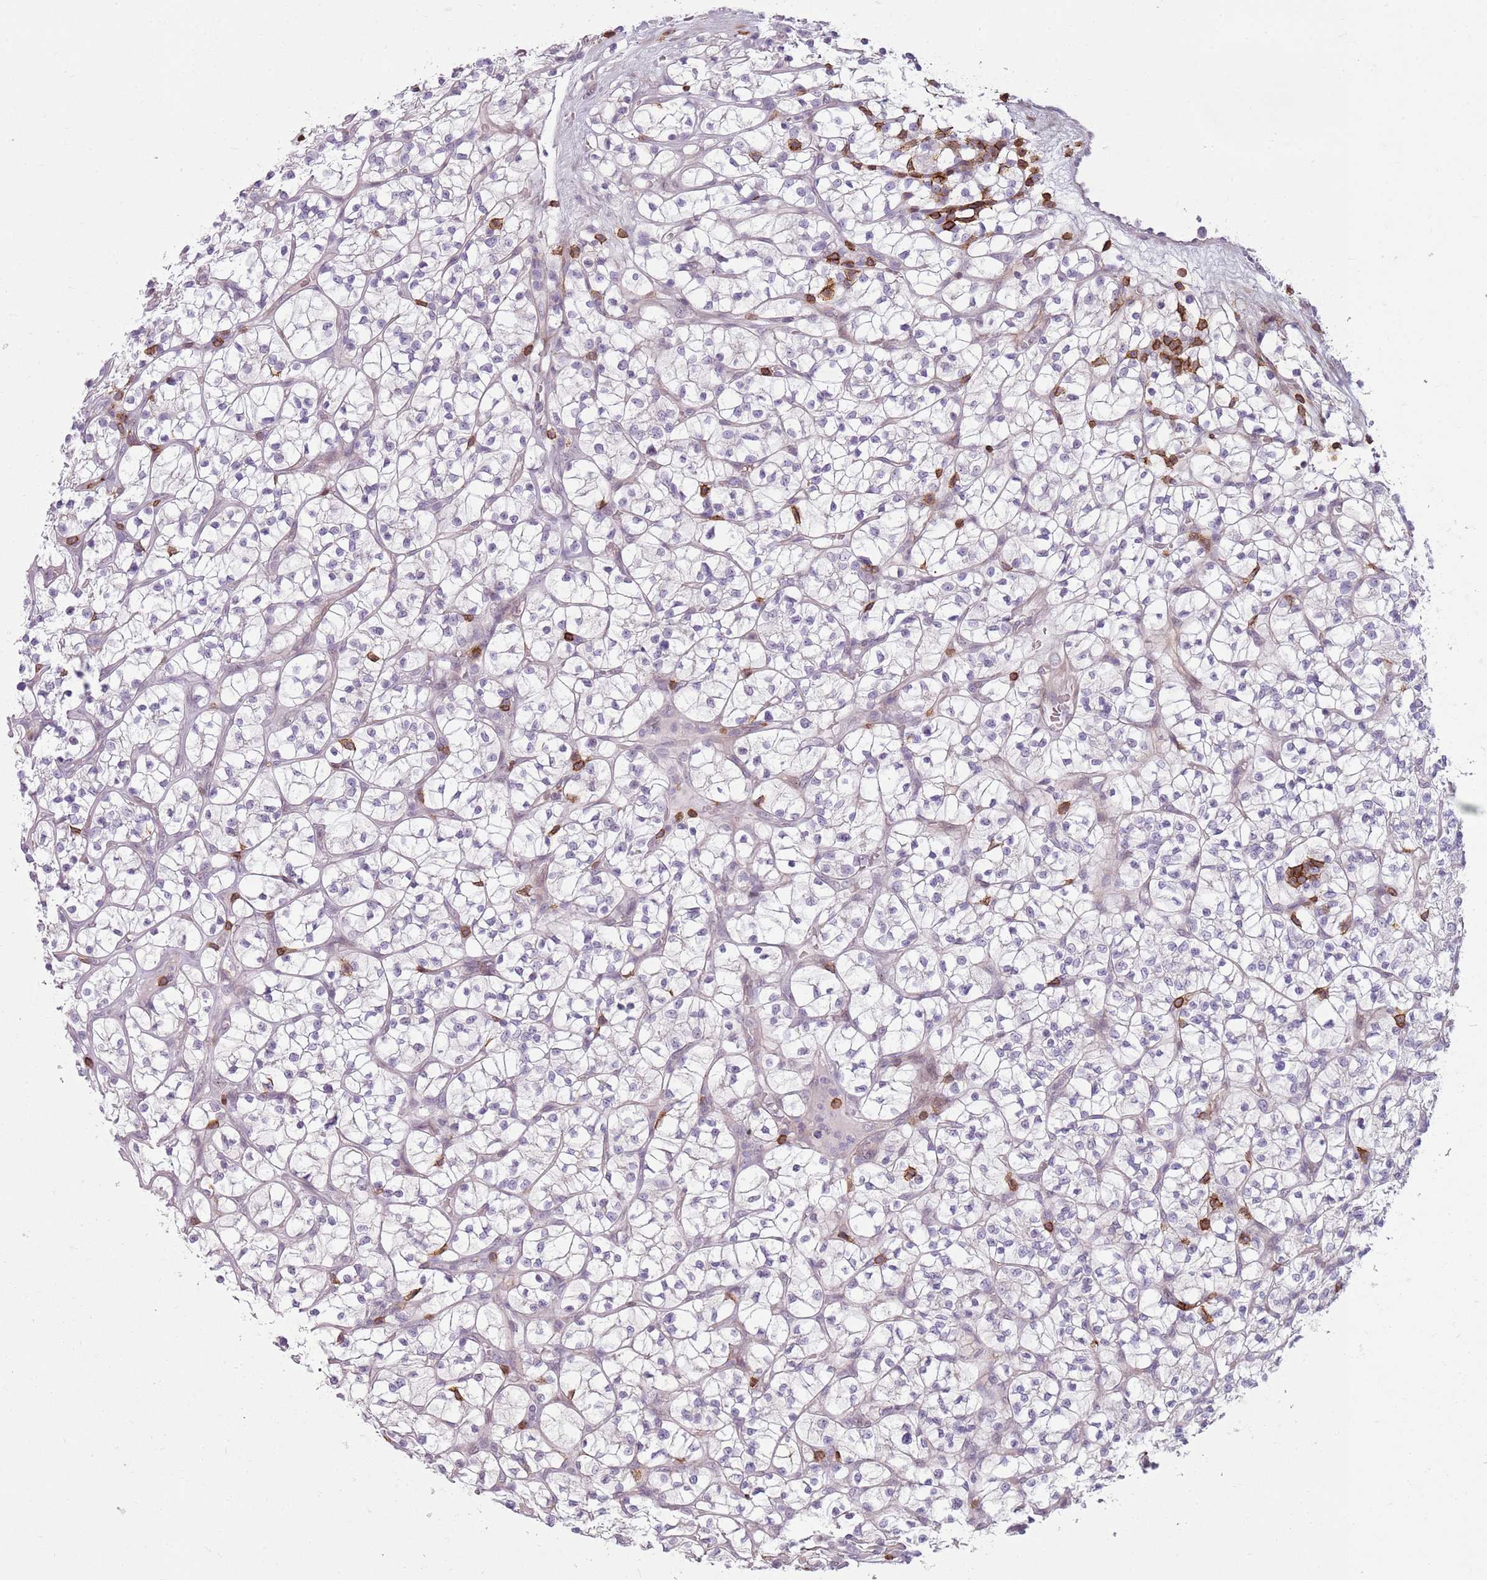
{"staining": {"intensity": "negative", "quantity": "none", "location": "none"}, "tissue": "renal cancer", "cell_type": "Tumor cells", "image_type": "cancer", "snomed": [{"axis": "morphology", "description": "Adenocarcinoma, NOS"}, {"axis": "topography", "description": "Kidney"}], "caption": "Immunohistochemical staining of renal cancer (adenocarcinoma) exhibits no significant positivity in tumor cells. (DAB immunohistochemistry visualized using brightfield microscopy, high magnification).", "gene": "ZNF583", "patient": {"sex": "female", "age": 64}}